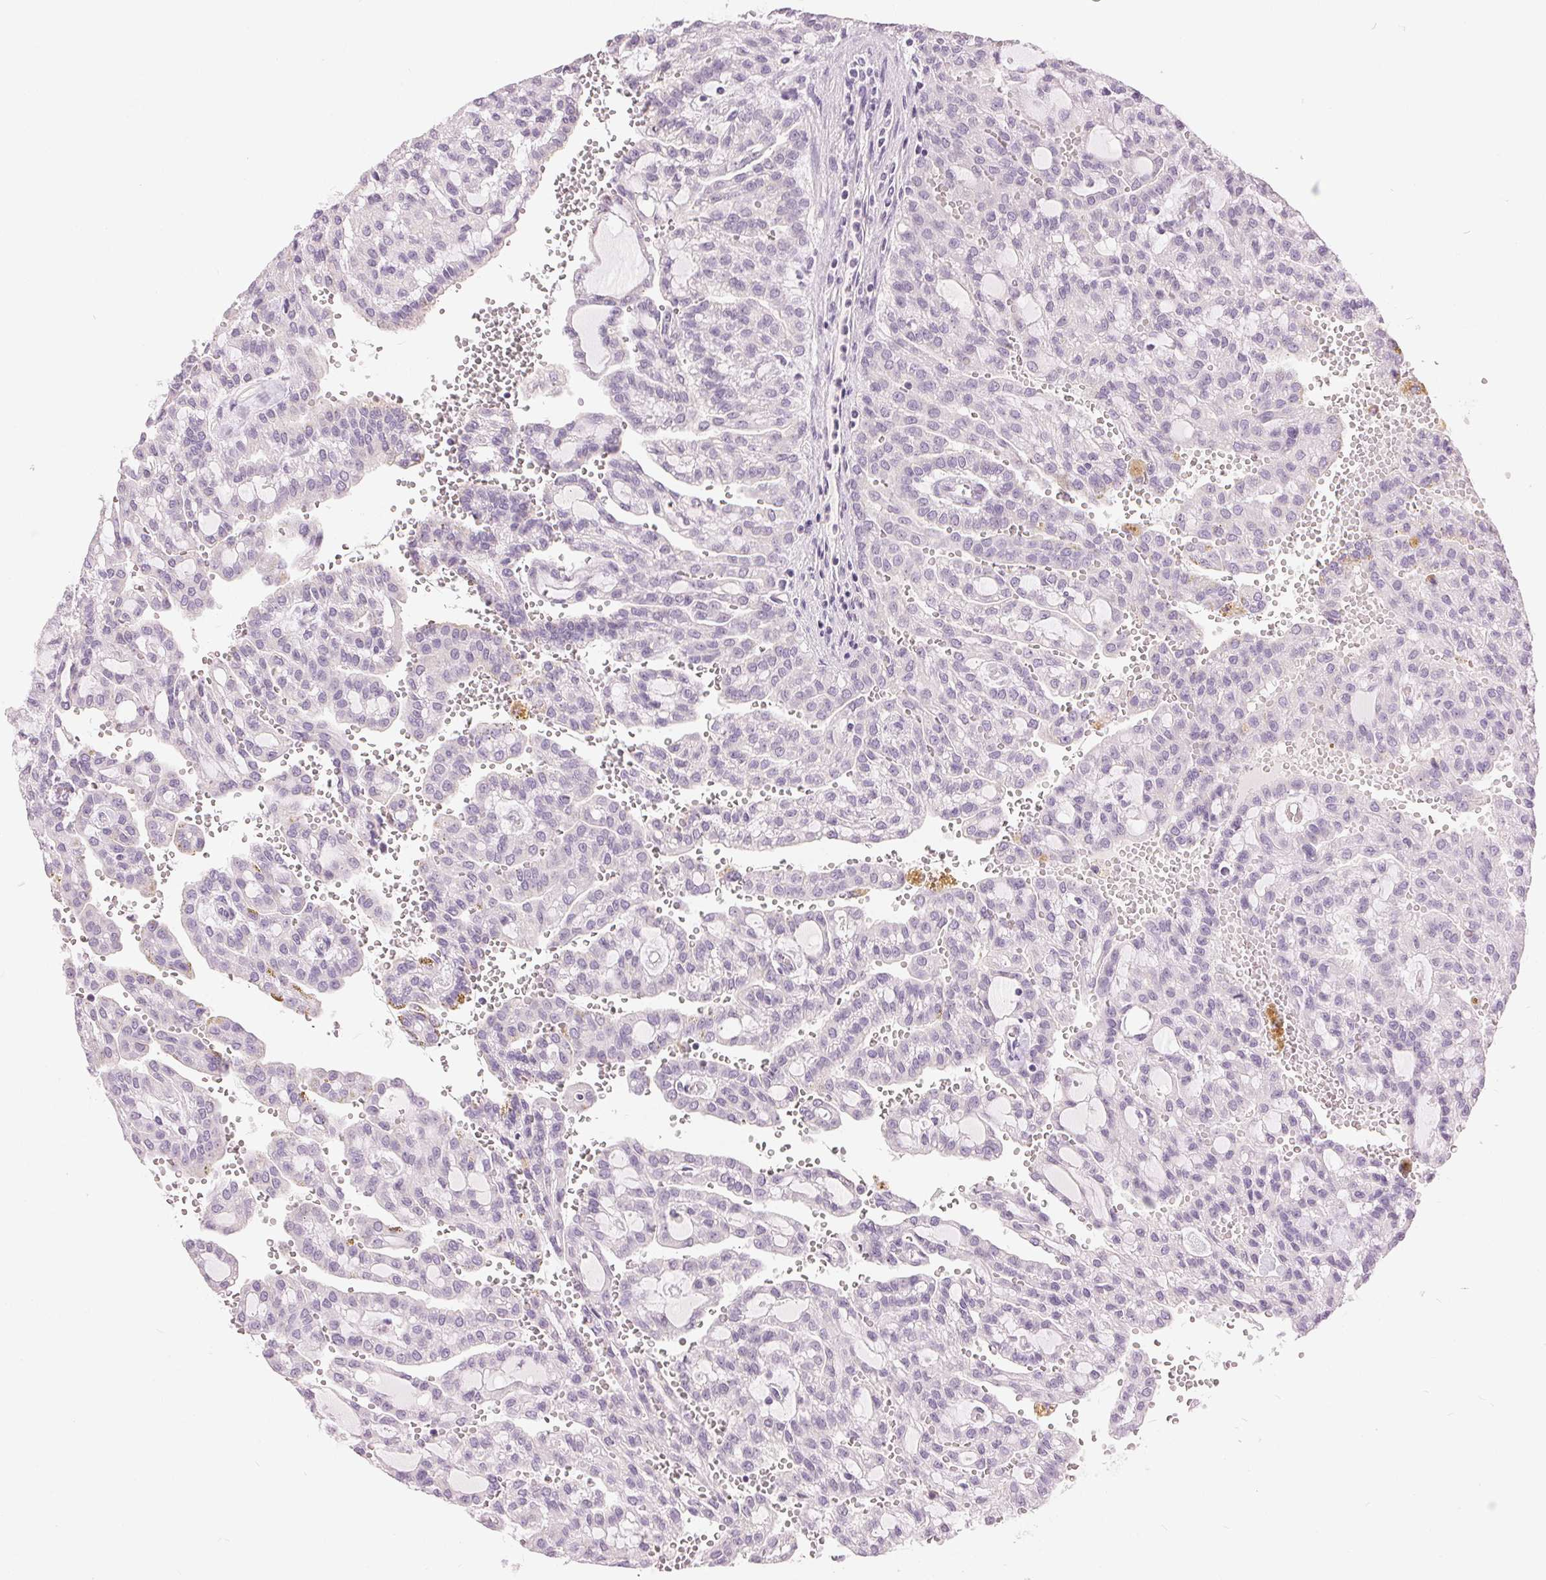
{"staining": {"intensity": "negative", "quantity": "none", "location": "none"}, "tissue": "renal cancer", "cell_type": "Tumor cells", "image_type": "cancer", "snomed": [{"axis": "morphology", "description": "Adenocarcinoma, NOS"}, {"axis": "topography", "description": "Kidney"}], "caption": "The photomicrograph displays no significant positivity in tumor cells of renal cancer.", "gene": "DSG3", "patient": {"sex": "male", "age": 63}}